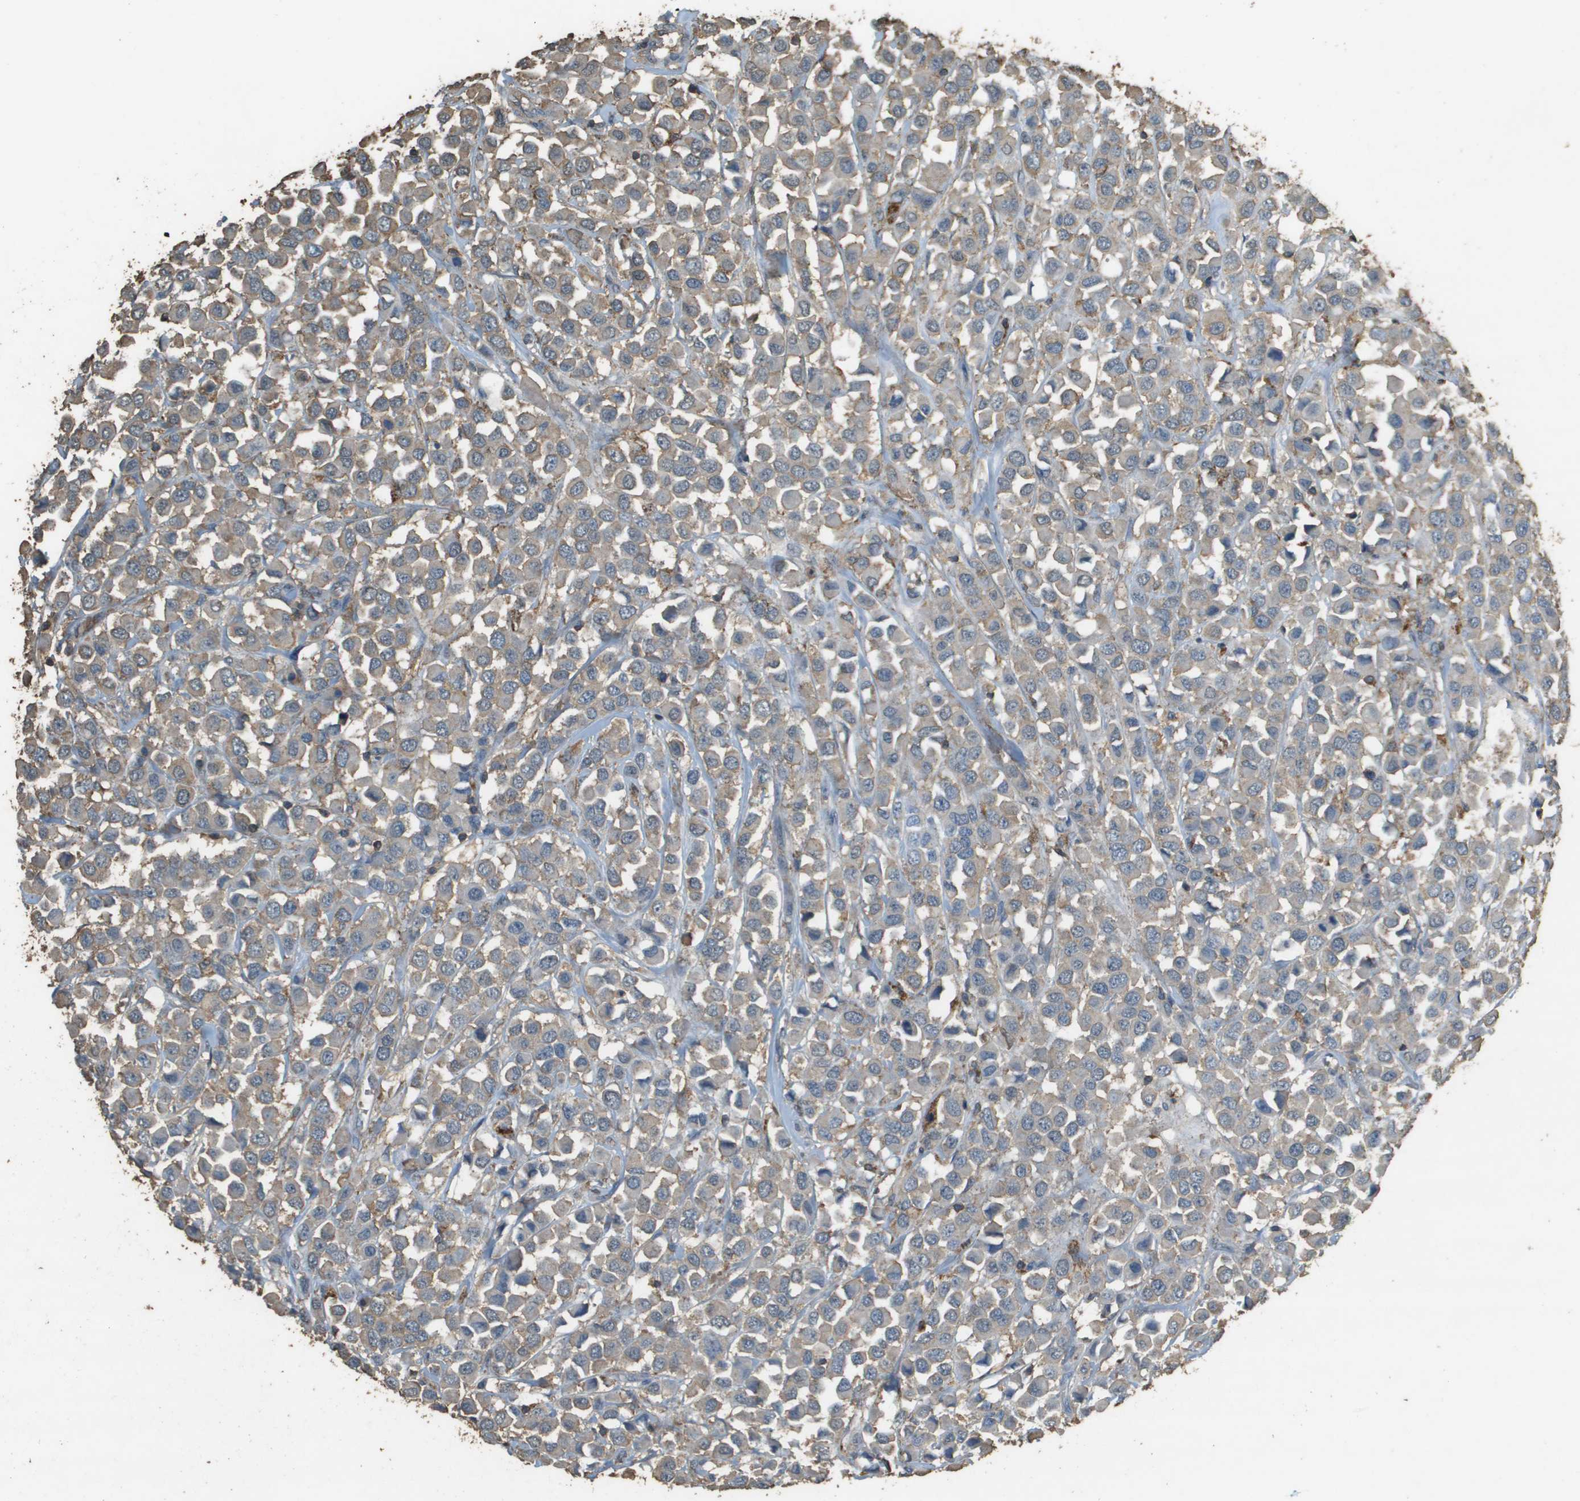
{"staining": {"intensity": "weak", "quantity": "<25%", "location": "cytoplasmic/membranous"}, "tissue": "breast cancer", "cell_type": "Tumor cells", "image_type": "cancer", "snomed": [{"axis": "morphology", "description": "Duct carcinoma"}, {"axis": "topography", "description": "Breast"}], "caption": "DAB (3,3'-diaminobenzidine) immunohistochemical staining of invasive ductal carcinoma (breast) displays no significant expression in tumor cells. (DAB (3,3'-diaminobenzidine) IHC with hematoxylin counter stain).", "gene": "MS4A7", "patient": {"sex": "female", "age": 61}}